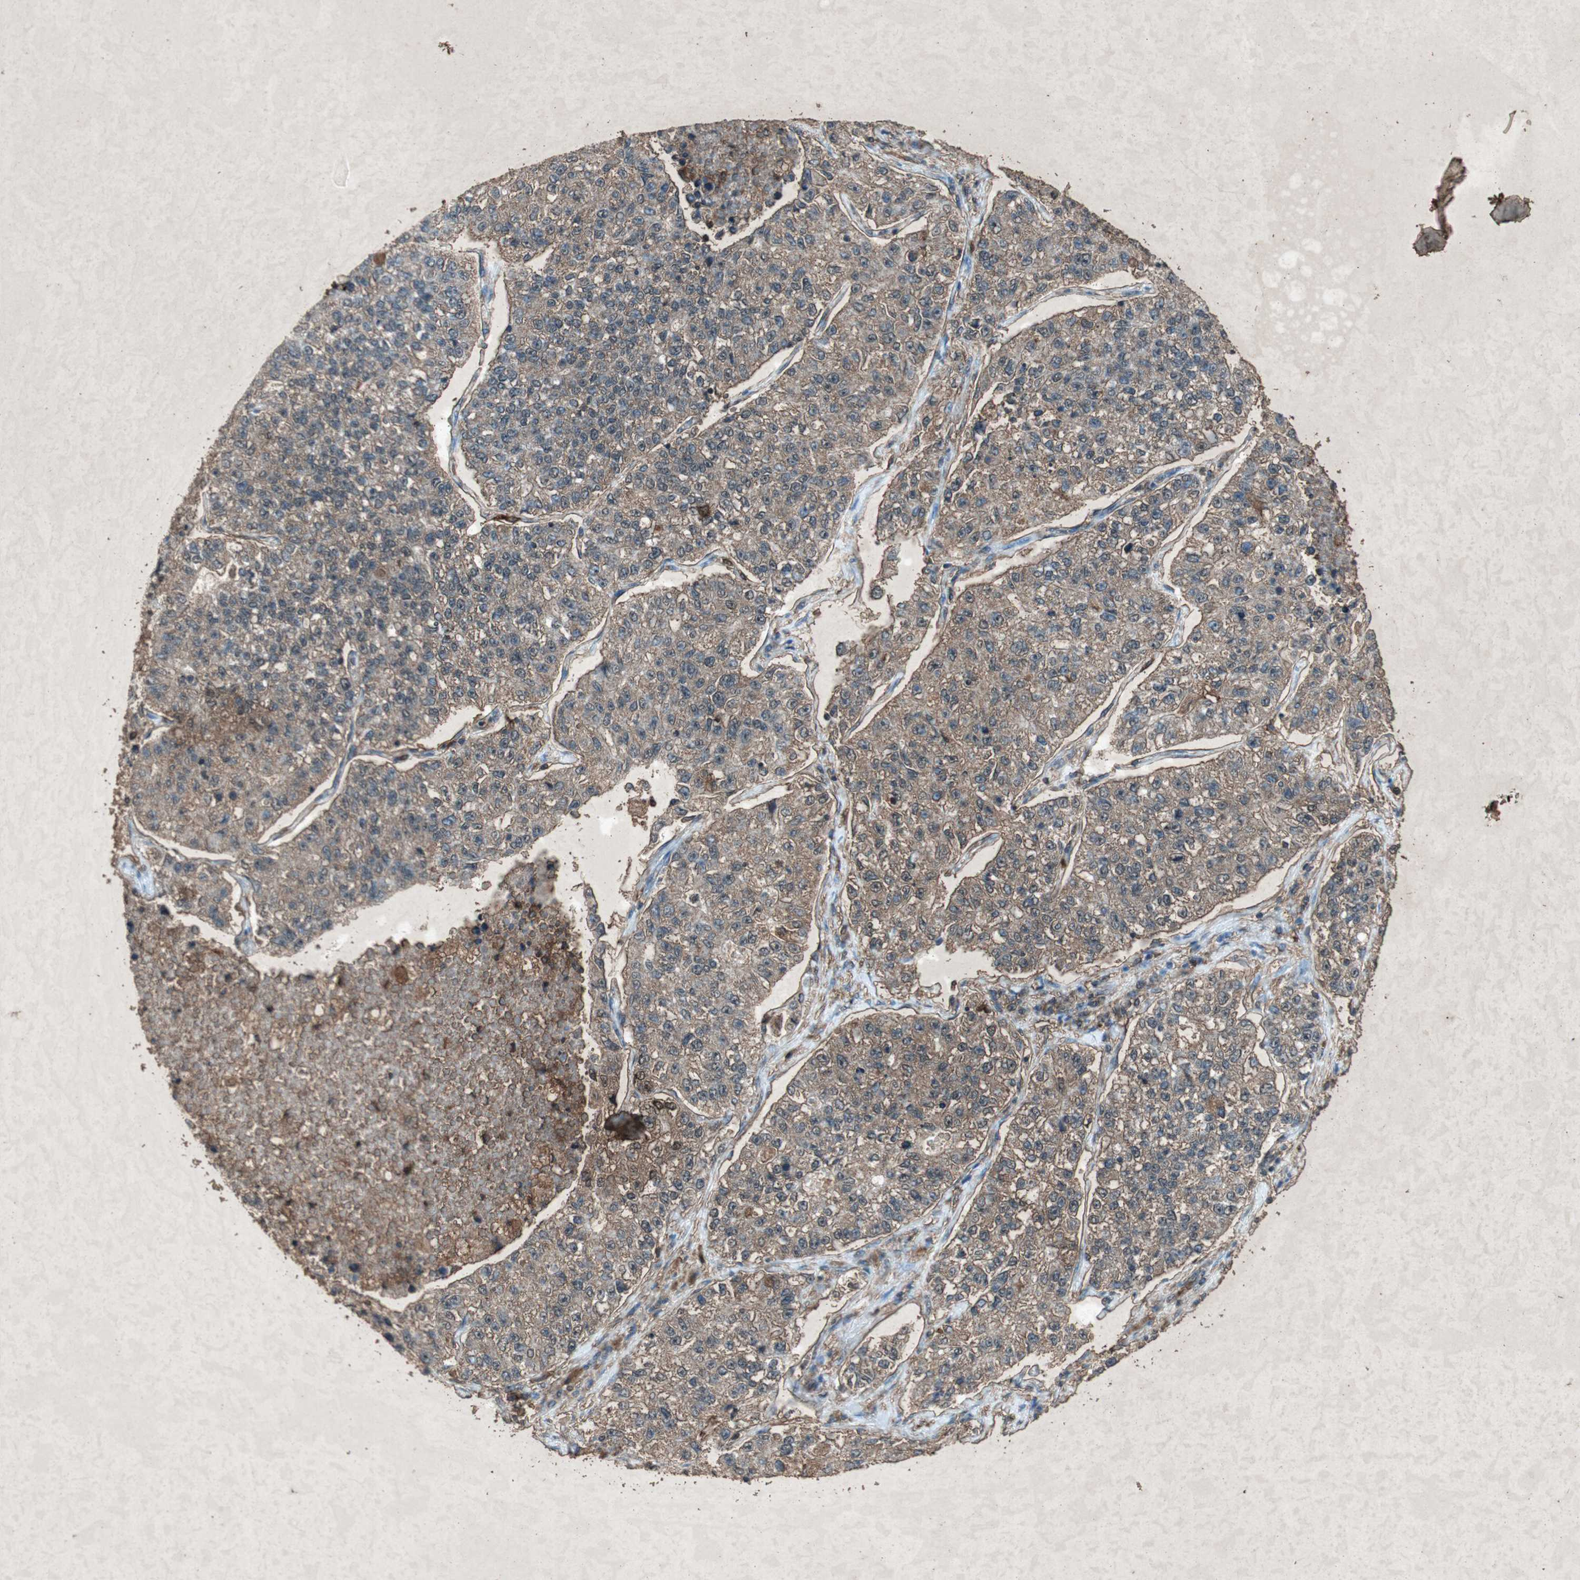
{"staining": {"intensity": "negative", "quantity": "none", "location": "none"}, "tissue": "lung cancer", "cell_type": "Tumor cells", "image_type": "cancer", "snomed": [{"axis": "morphology", "description": "Adenocarcinoma, NOS"}, {"axis": "topography", "description": "Lung"}], "caption": "A high-resolution histopathology image shows IHC staining of adenocarcinoma (lung), which displays no significant expression in tumor cells. (DAB (3,3'-diaminobenzidine) immunohistochemistry (IHC) visualized using brightfield microscopy, high magnification).", "gene": "TYROBP", "patient": {"sex": "male", "age": 49}}